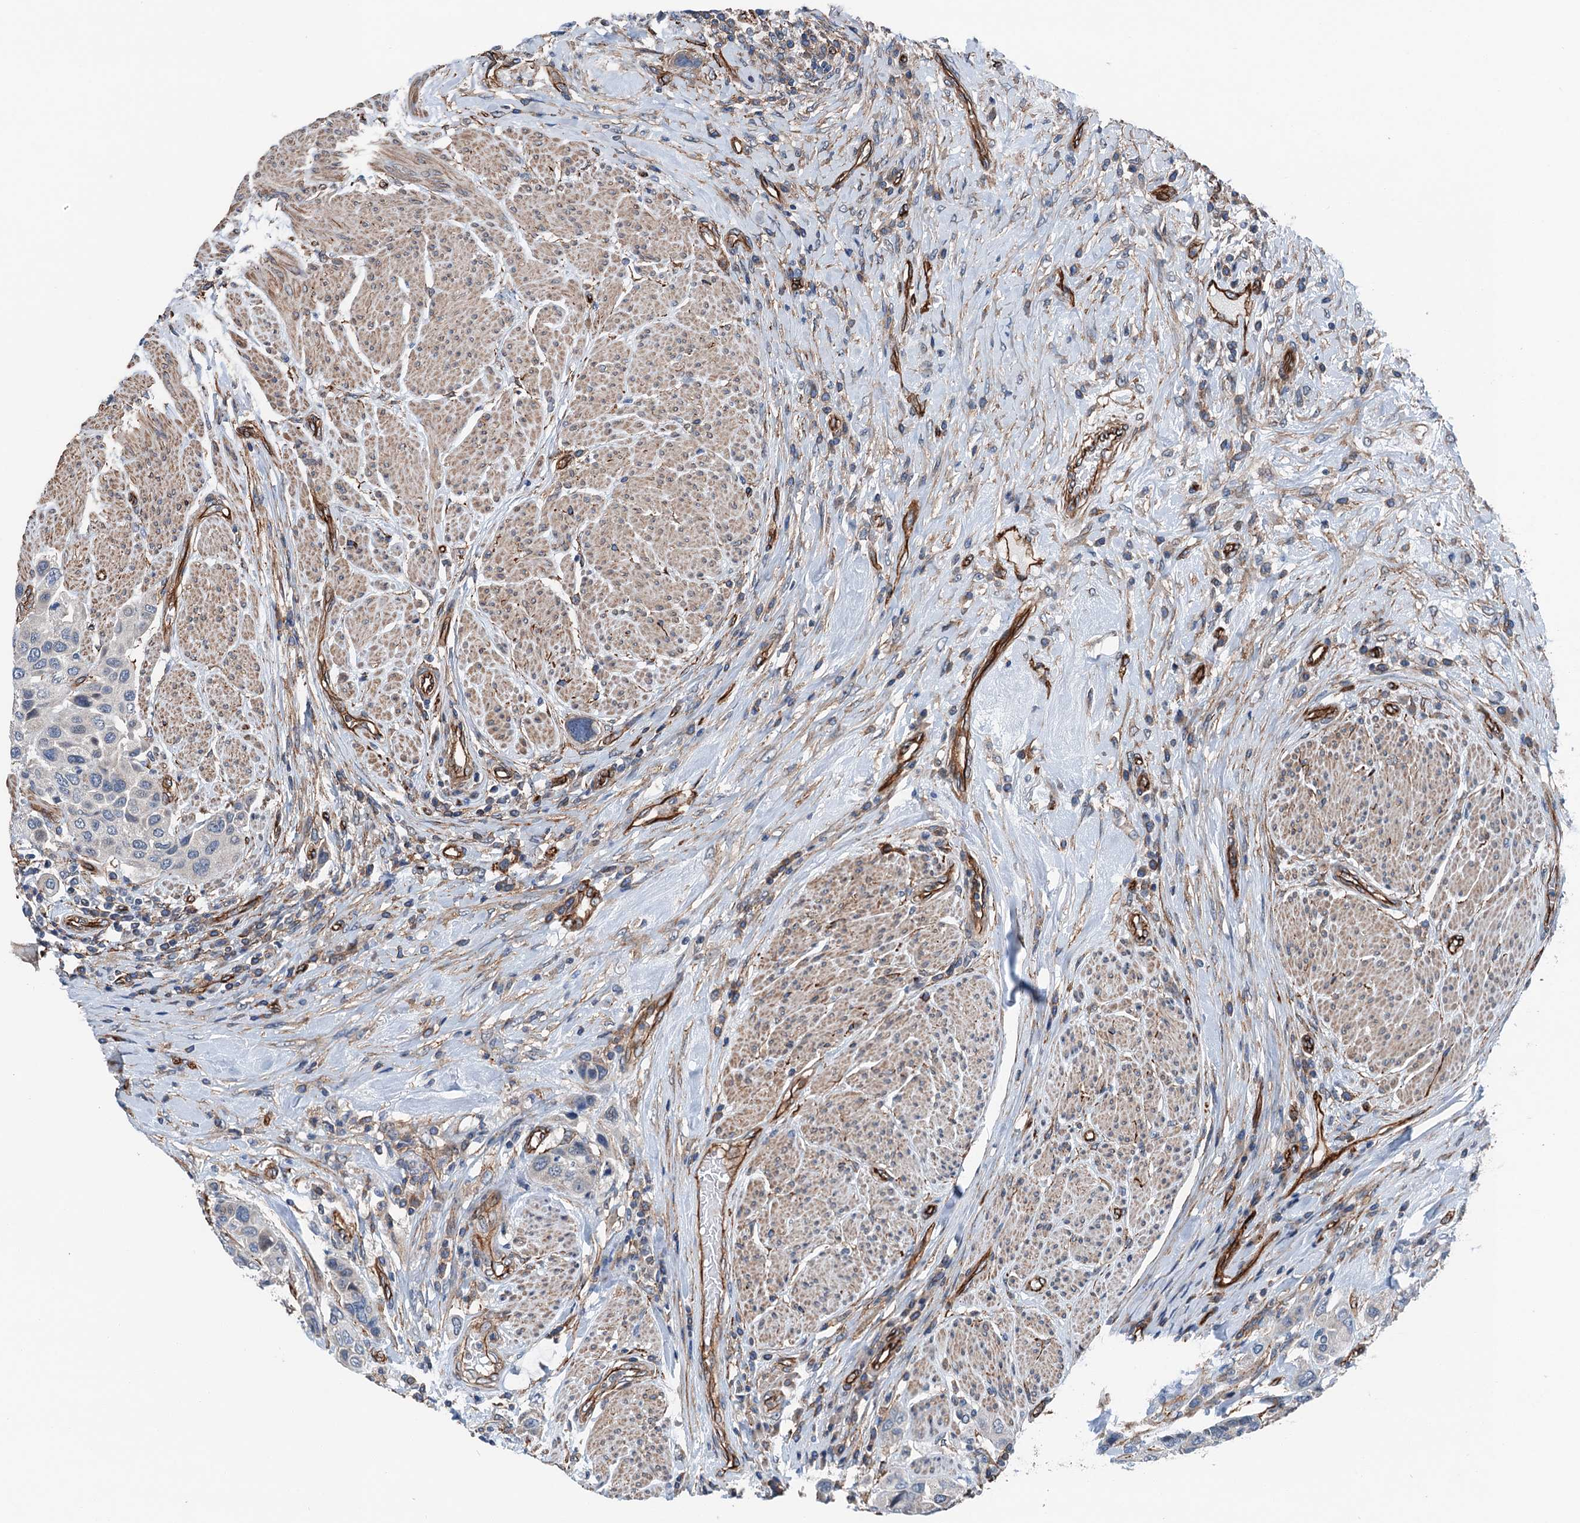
{"staining": {"intensity": "negative", "quantity": "none", "location": "none"}, "tissue": "urothelial cancer", "cell_type": "Tumor cells", "image_type": "cancer", "snomed": [{"axis": "morphology", "description": "Urothelial carcinoma, High grade"}, {"axis": "topography", "description": "Urinary bladder"}], "caption": "This is an immunohistochemistry (IHC) histopathology image of urothelial cancer. There is no staining in tumor cells.", "gene": "NMRAL1", "patient": {"sex": "male", "age": 50}}